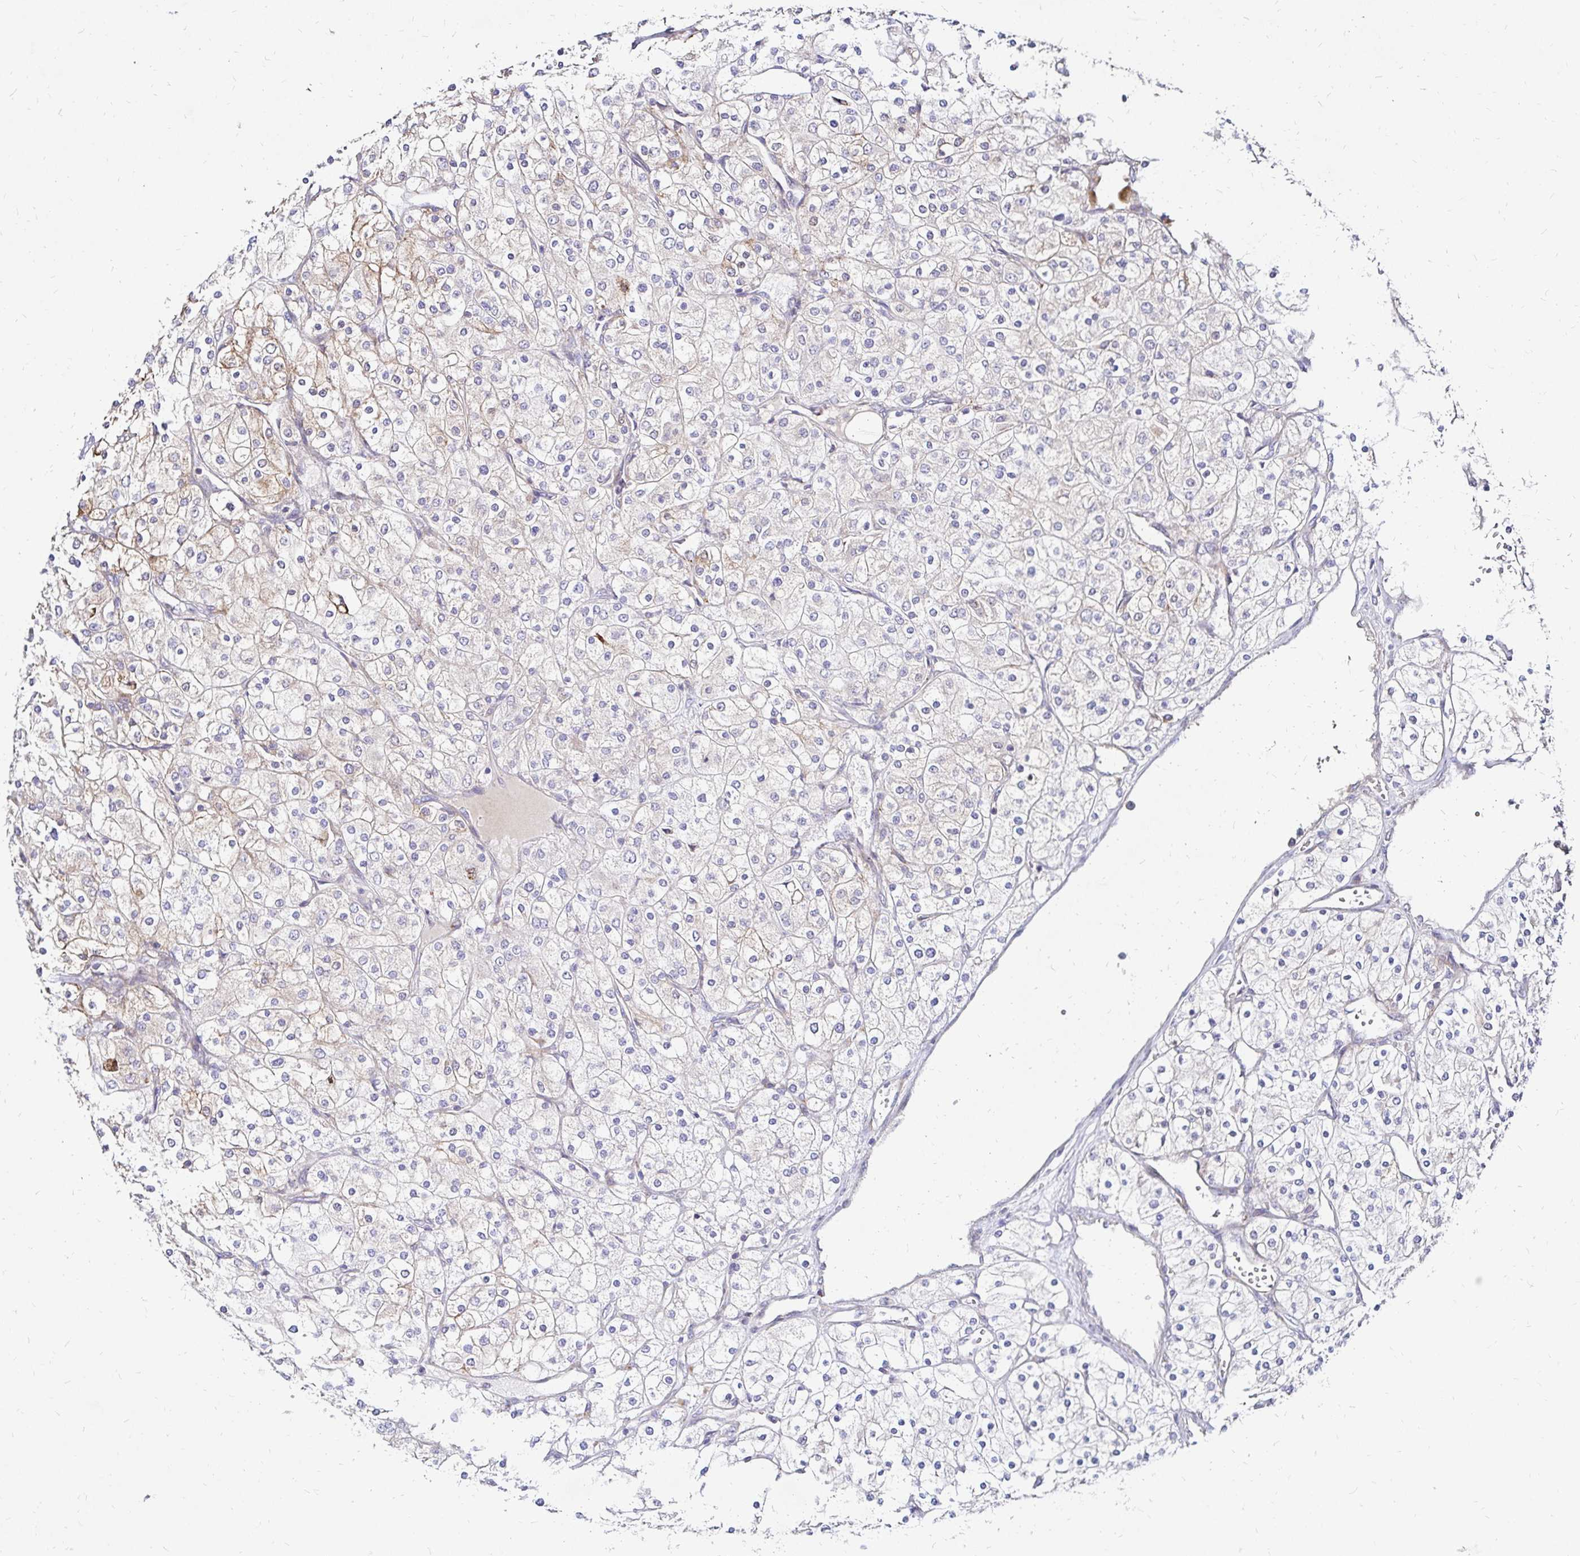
{"staining": {"intensity": "weak", "quantity": "<25%", "location": "cytoplasmic/membranous"}, "tissue": "renal cancer", "cell_type": "Tumor cells", "image_type": "cancer", "snomed": [{"axis": "morphology", "description": "Adenocarcinoma, NOS"}, {"axis": "topography", "description": "Kidney"}], "caption": "Micrograph shows no protein staining in tumor cells of adenocarcinoma (renal) tissue.", "gene": "IDUA", "patient": {"sex": "male", "age": 80}}